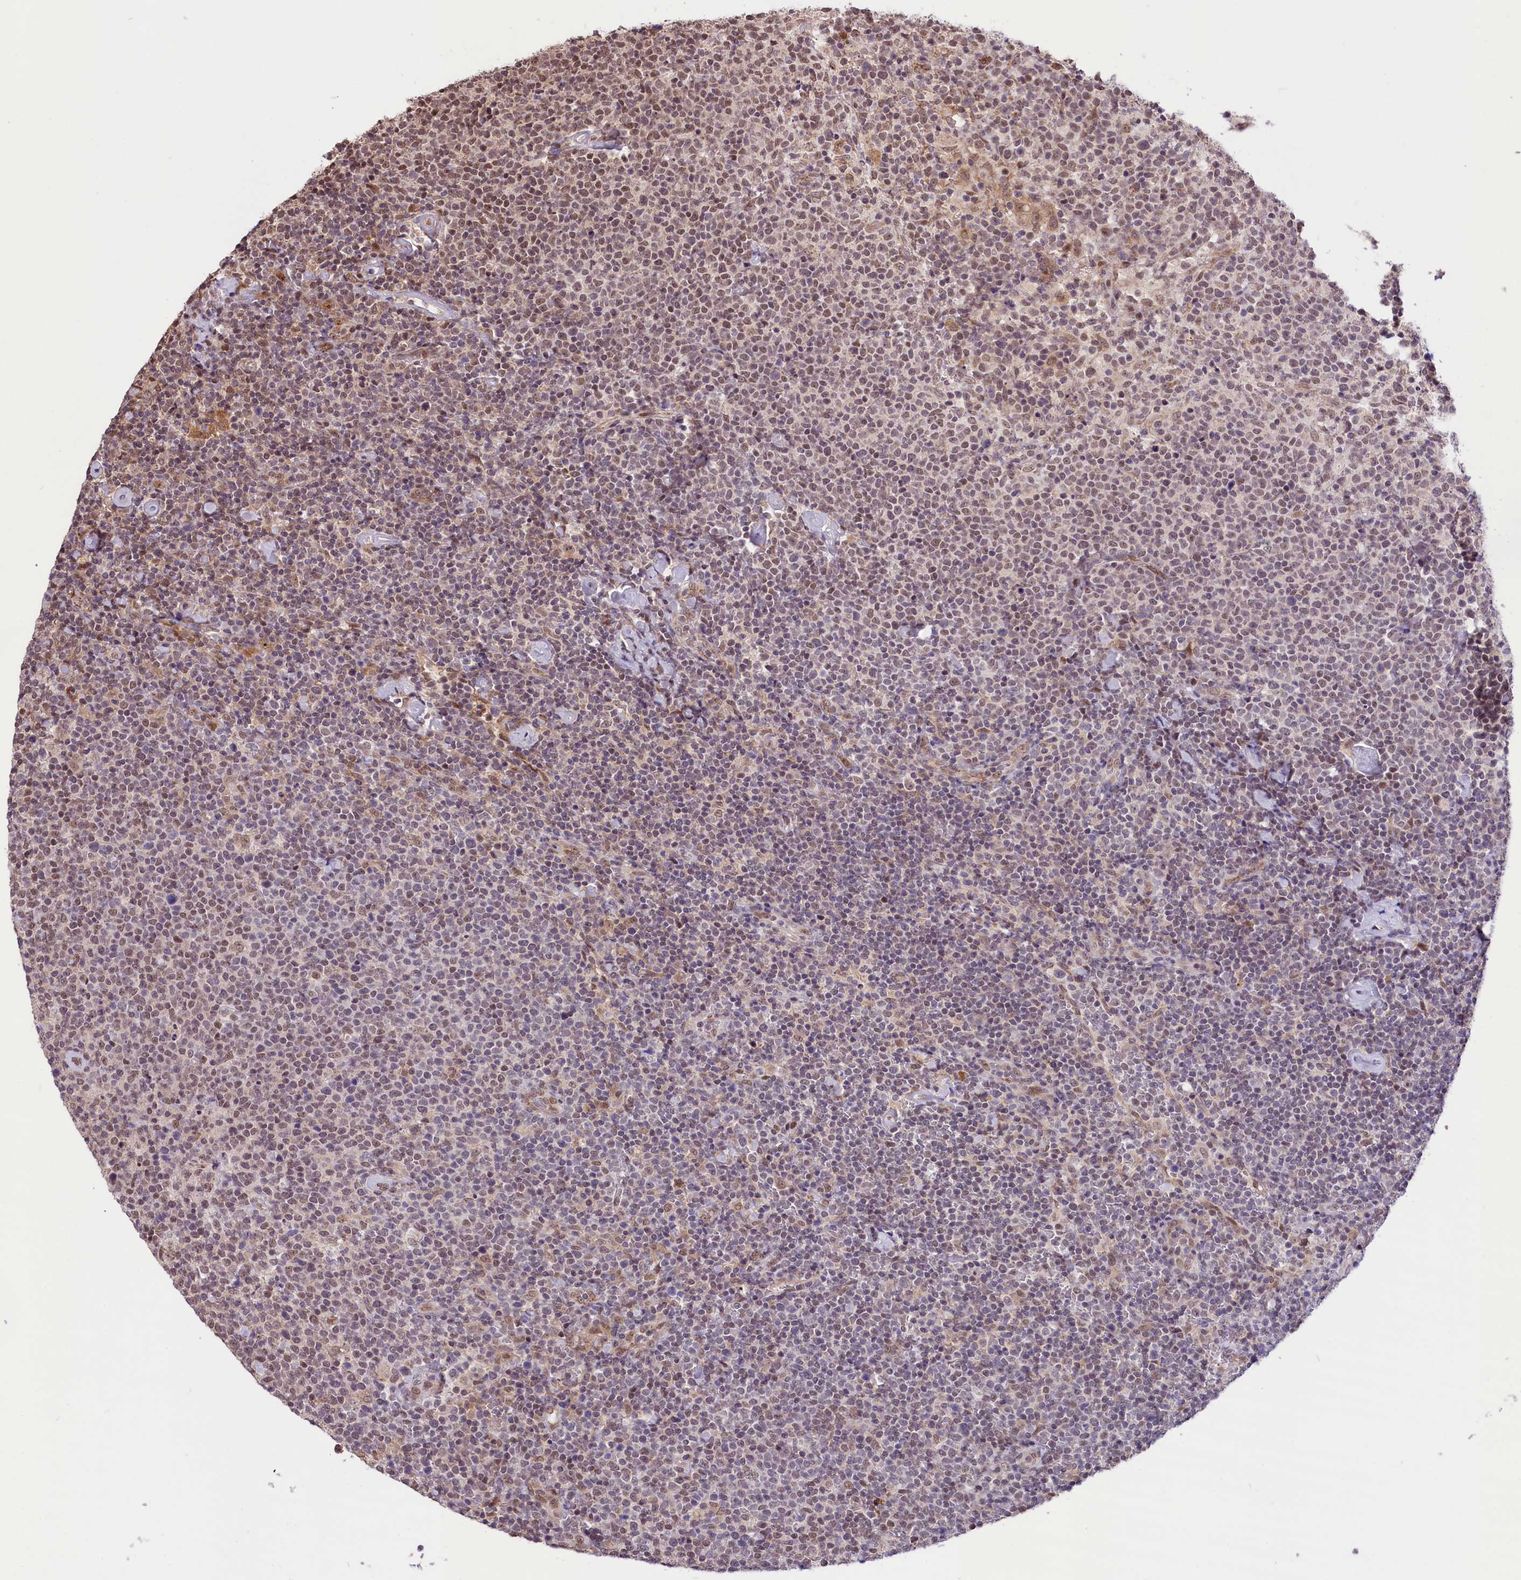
{"staining": {"intensity": "weak", "quantity": "25%-75%", "location": "cytoplasmic/membranous,nuclear"}, "tissue": "lymphoma", "cell_type": "Tumor cells", "image_type": "cancer", "snomed": [{"axis": "morphology", "description": "Malignant lymphoma, non-Hodgkin's type, High grade"}, {"axis": "topography", "description": "Lymph node"}], "caption": "Weak cytoplasmic/membranous and nuclear staining is identified in about 25%-75% of tumor cells in high-grade malignant lymphoma, non-Hodgkin's type. The protein is stained brown, and the nuclei are stained in blue (DAB (3,3'-diaminobenzidine) IHC with brightfield microscopy, high magnification).", "gene": "MRPL54", "patient": {"sex": "male", "age": 61}}